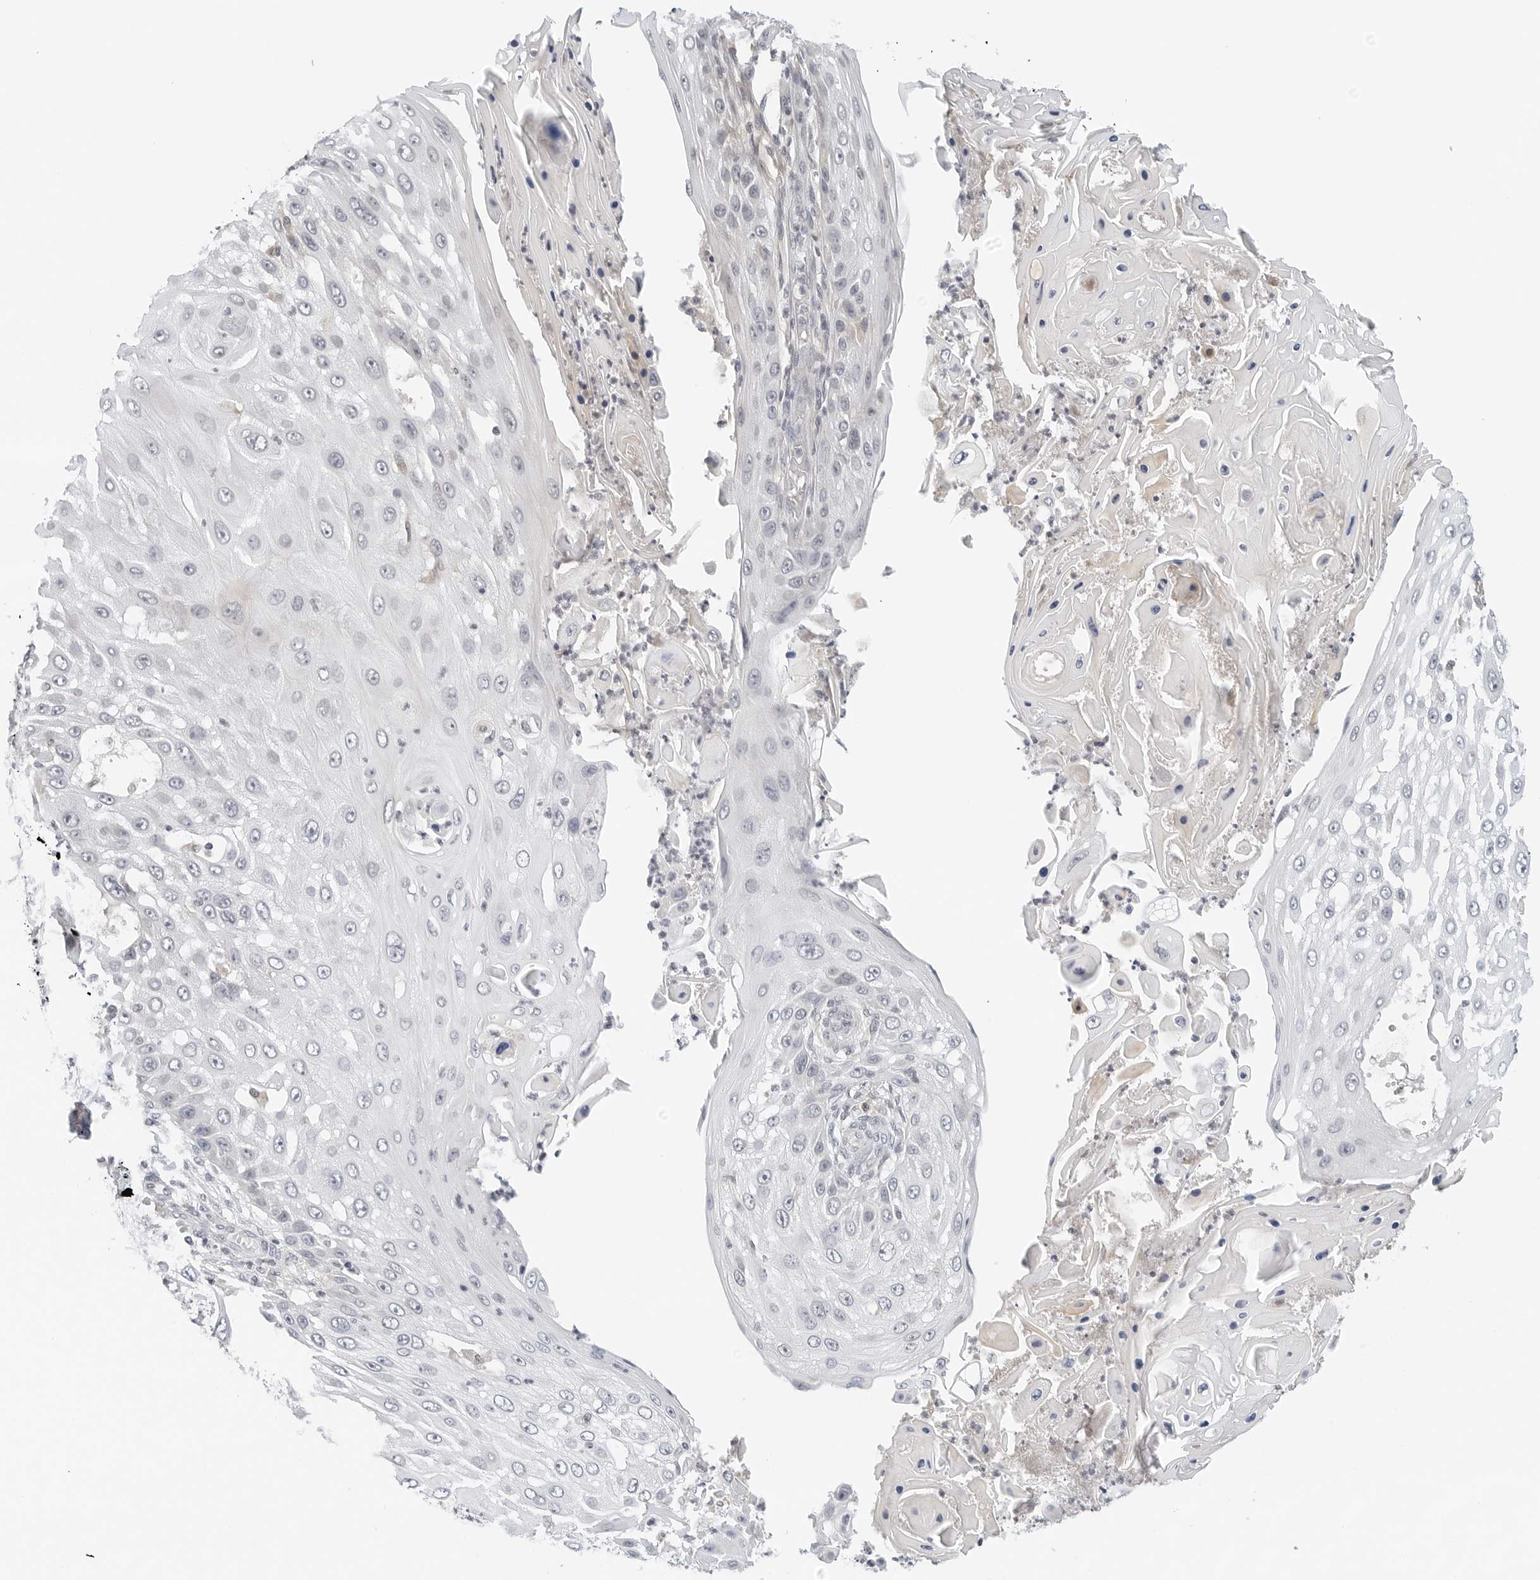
{"staining": {"intensity": "negative", "quantity": "none", "location": "none"}, "tissue": "skin cancer", "cell_type": "Tumor cells", "image_type": "cancer", "snomed": [{"axis": "morphology", "description": "Squamous cell carcinoma, NOS"}, {"axis": "topography", "description": "Skin"}], "caption": "Tumor cells show no significant protein expression in skin cancer (squamous cell carcinoma).", "gene": "NEO1", "patient": {"sex": "female", "age": 44}}